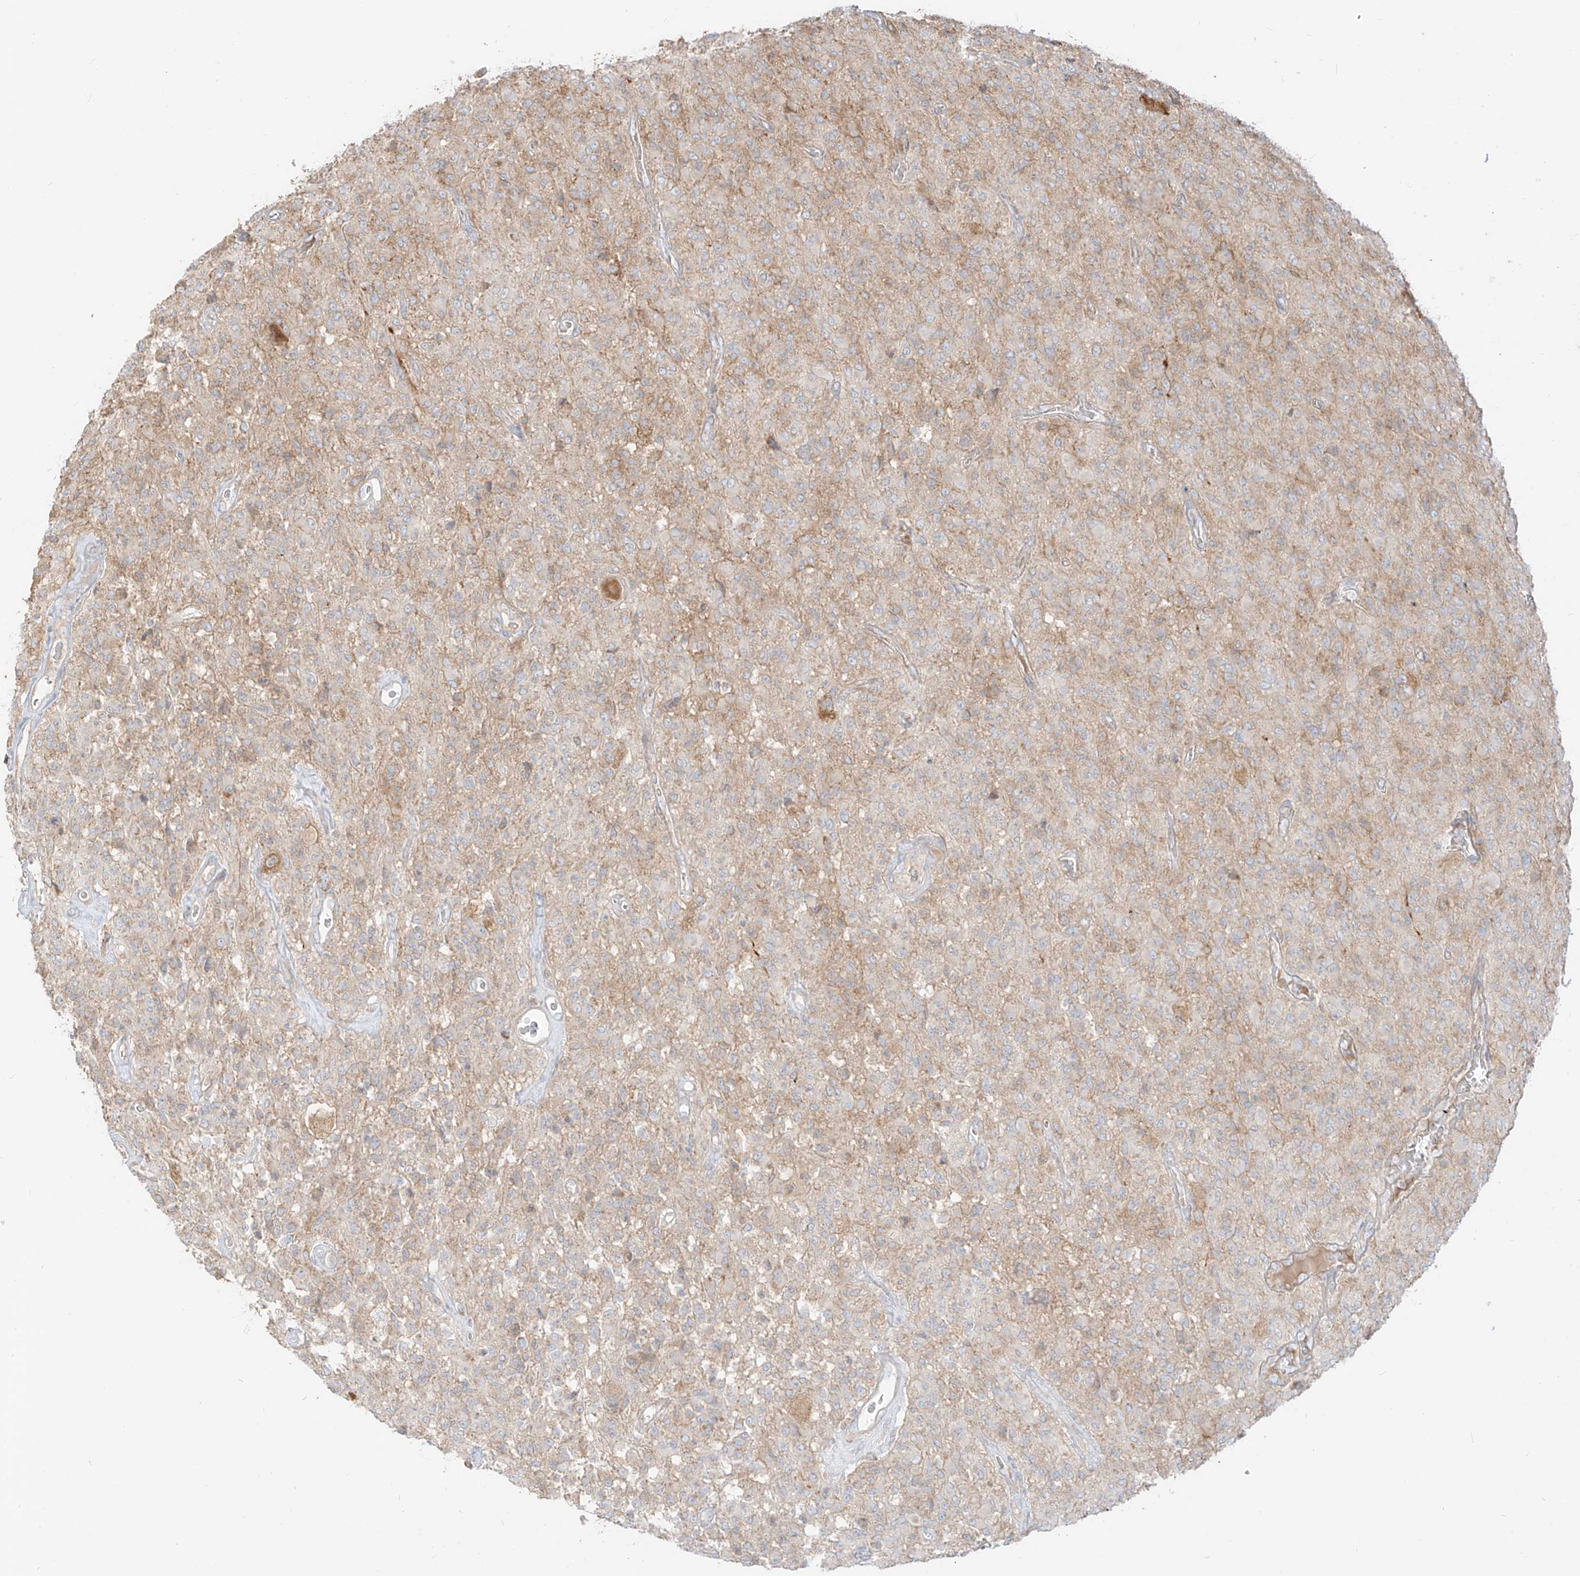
{"staining": {"intensity": "negative", "quantity": "none", "location": "none"}, "tissue": "glioma", "cell_type": "Tumor cells", "image_type": "cancer", "snomed": [{"axis": "morphology", "description": "Glioma, malignant, High grade"}, {"axis": "topography", "description": "Brain"}], "caption": "IHC photomicrograph of human glioma stained for a protein (brown), which shows no expression in tumor cells.", "gene": "ZIM3", "patient": {"sex": "female", "age": 57}}